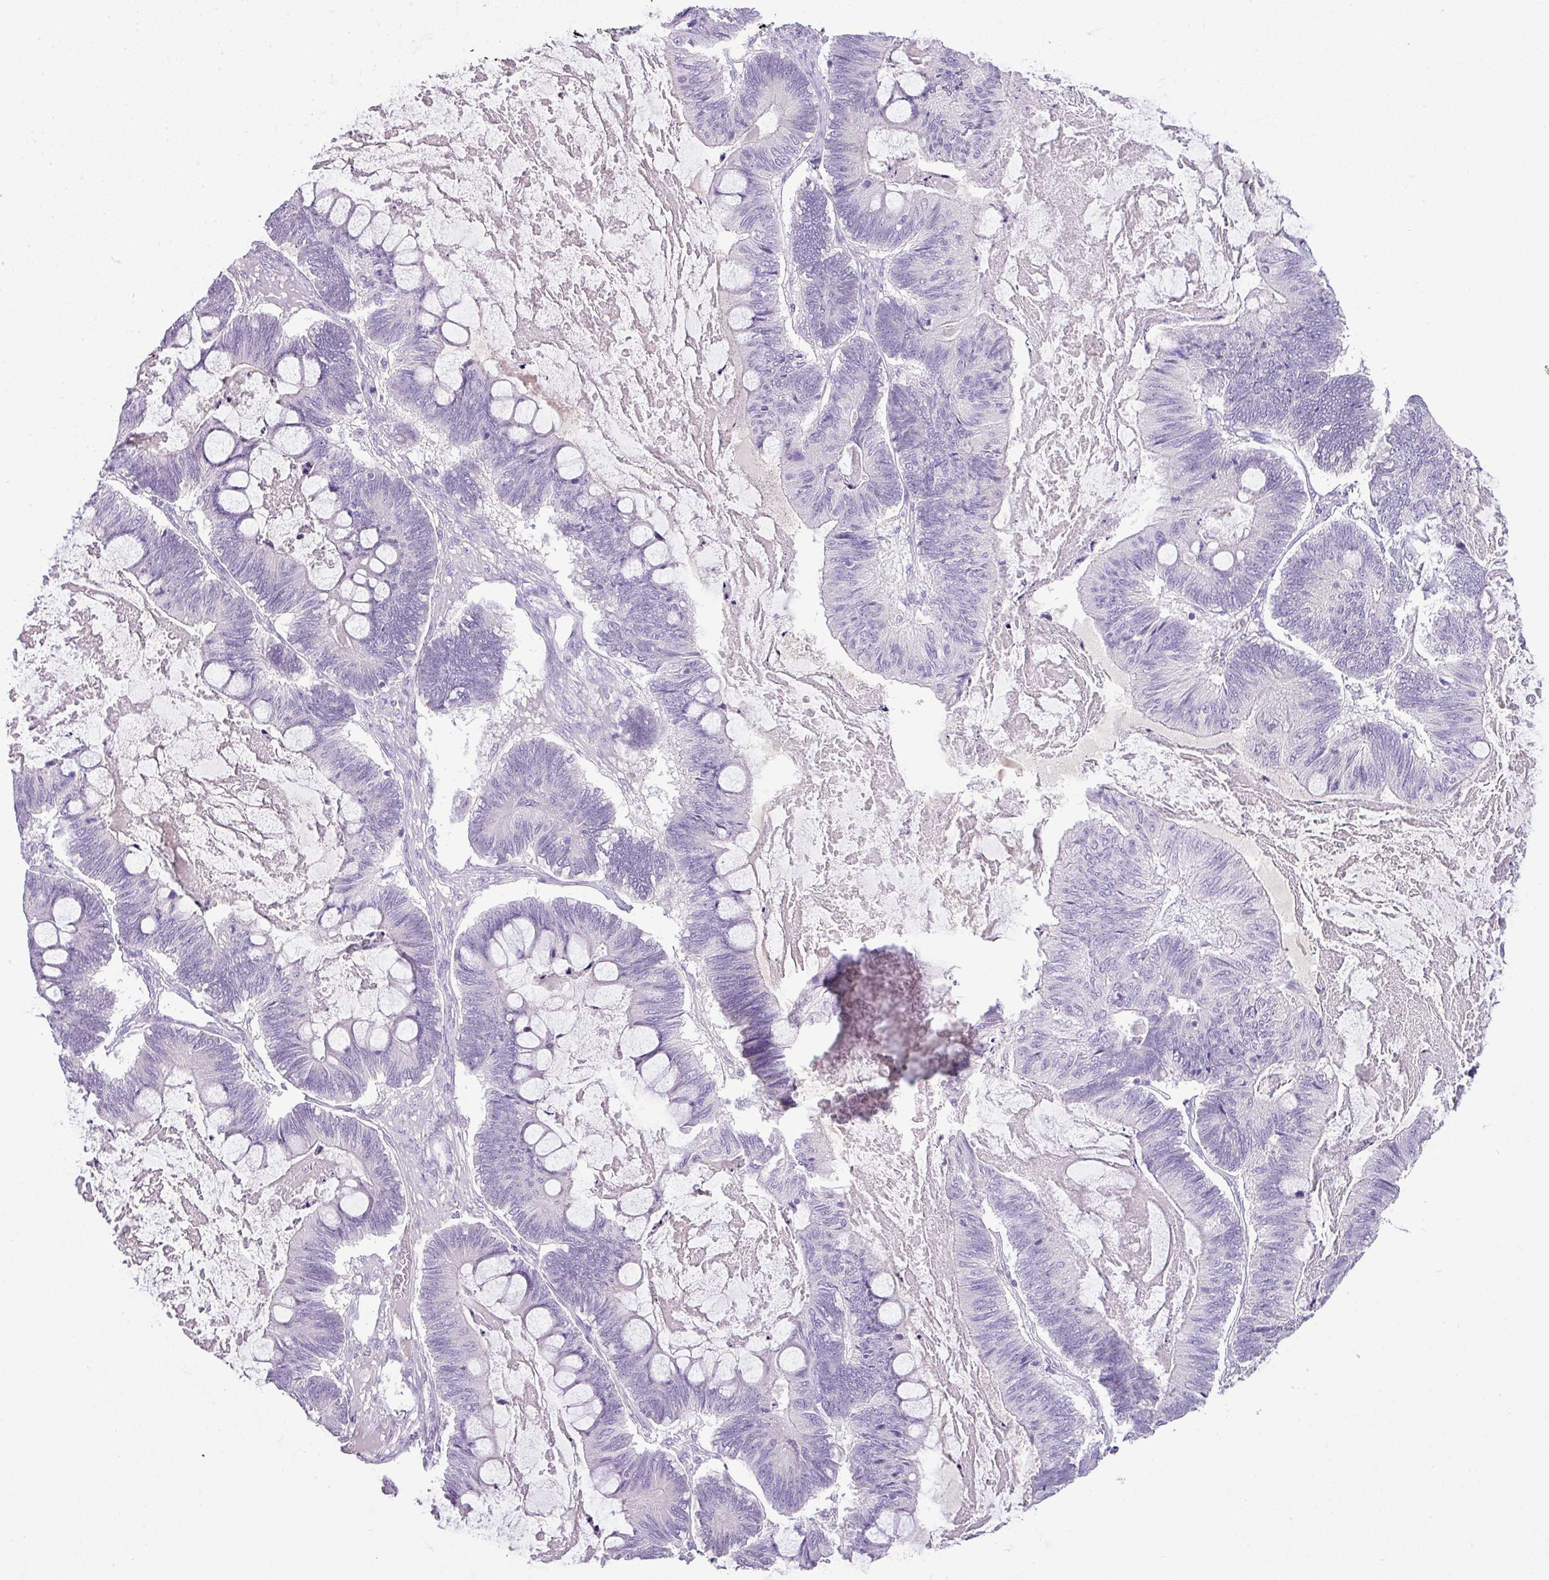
{"staining": {"intensity": "negative", "quantity": "none", "location": "none"}, "tissue": "ovarian cancer", "cell_type": "Tumor cells", "image_type": "cancer", "snomed": [{"axis": "morphology", "description": "Cystadenocarcinoma, mucinous, NOS"}, {"axis": "topography", "description": "Ovary"}], "caption": "This is an immunohistochemistry micrograph of human ovarian cancer (mucinous cystadenocarcinoma). There is no positivity in tumor cells.", "gene": "ENSG00000273748", "patient": {"sex": "female", "age": 61}}